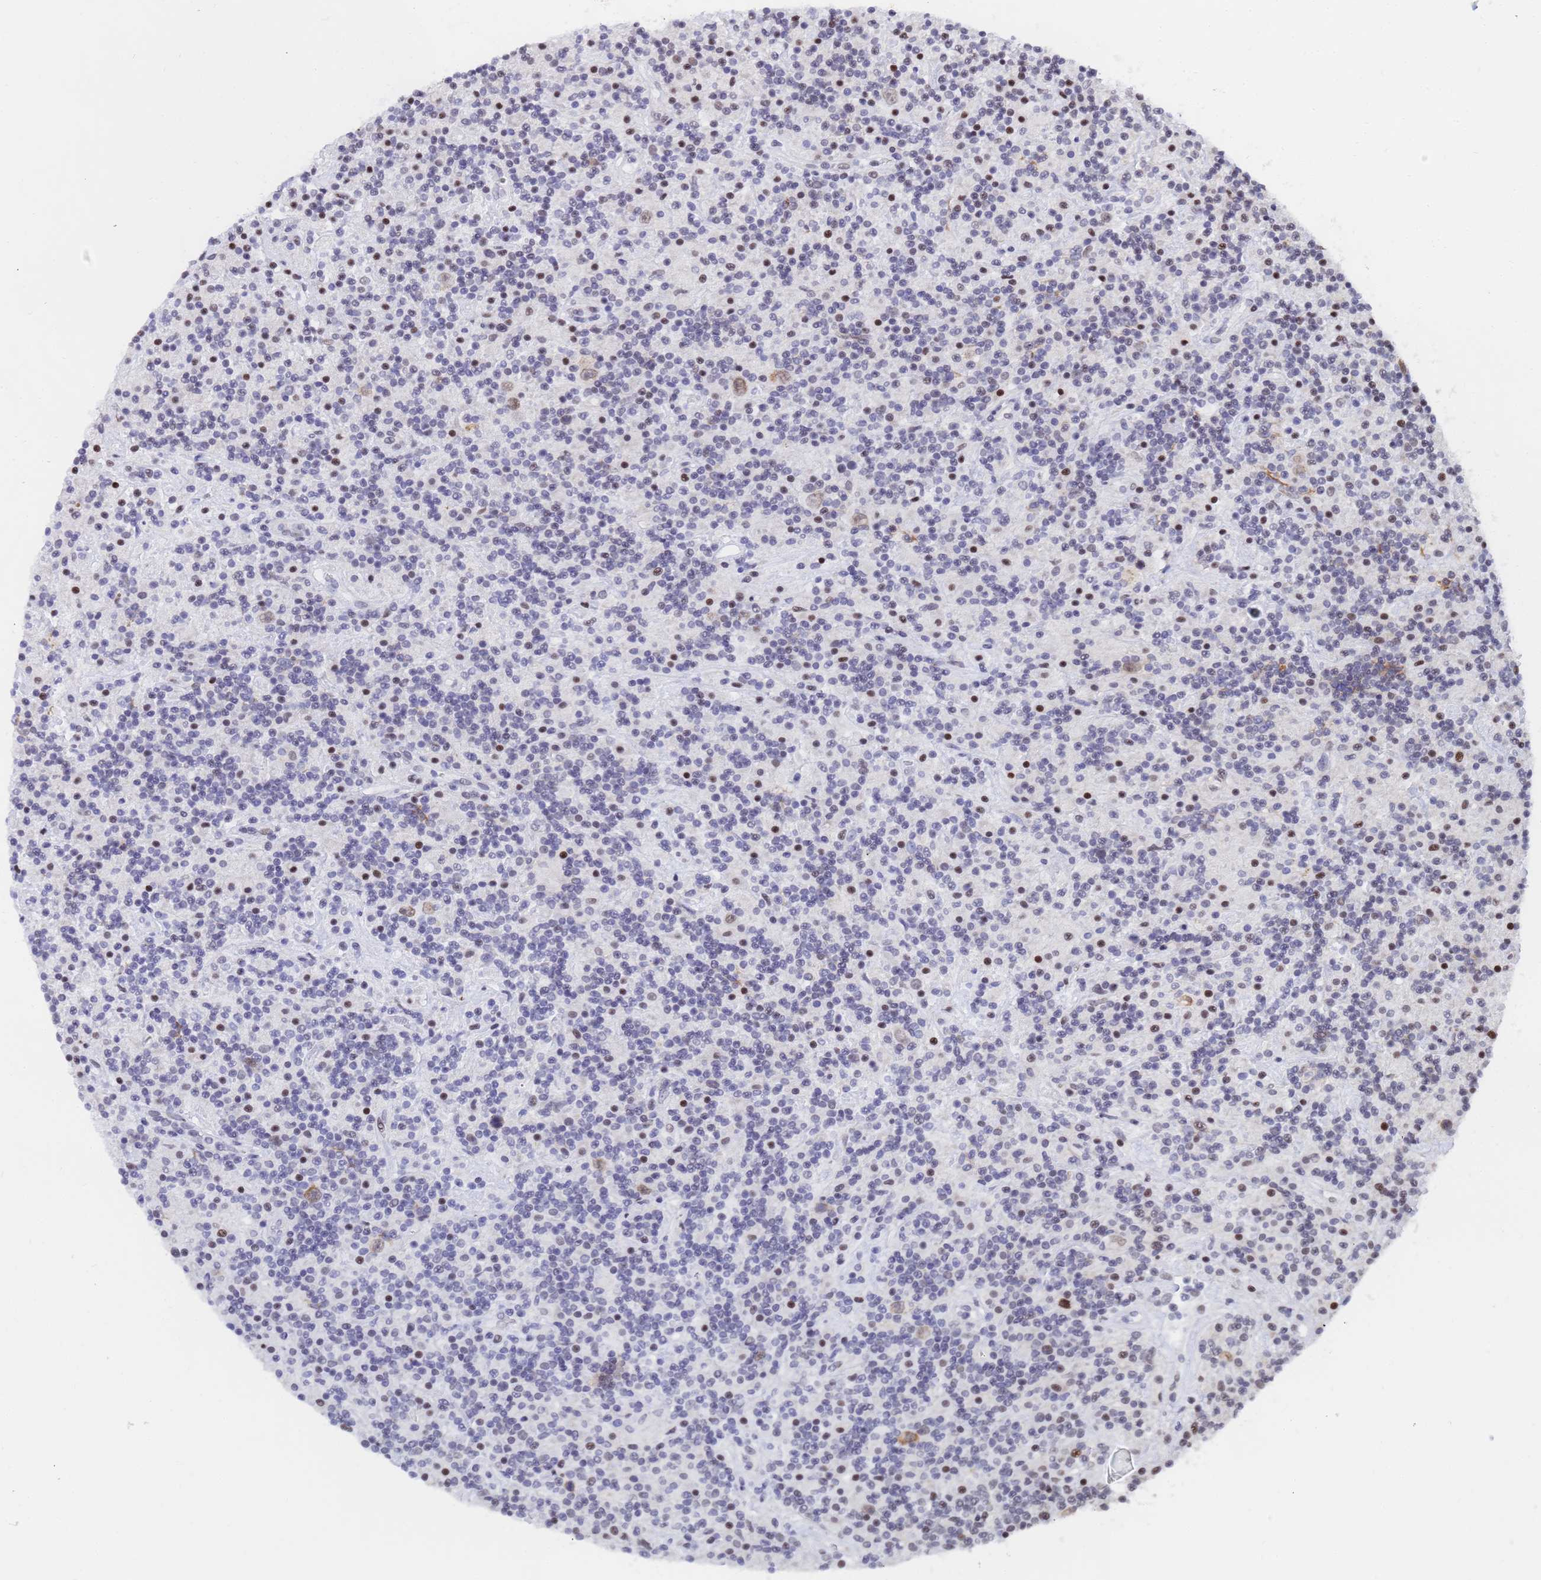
{"staining": {"intensity": "weak", "quantity": ">75%", "location": "cytoplasmic/membranous,nuclear"}, "tissue": "lymphoma", "cell_type": "Tumor cells", "image_type": "cancer", "snomed": [{"axis": "morphology", "description": "Hodgkin's disease, NOS"}, {"axis": "topography", "description": "Lymph node"}], "caption": "Protein staining of lymphoma tissue displays weak cytoplasmic/membranous and nuclear expression in about >75% of tumor cells. The protein of interest is shown in brown color, while the nuclei are stained blue.", "gene": "CKMT1A", "patient": {"sex": "male", "age": 70}}